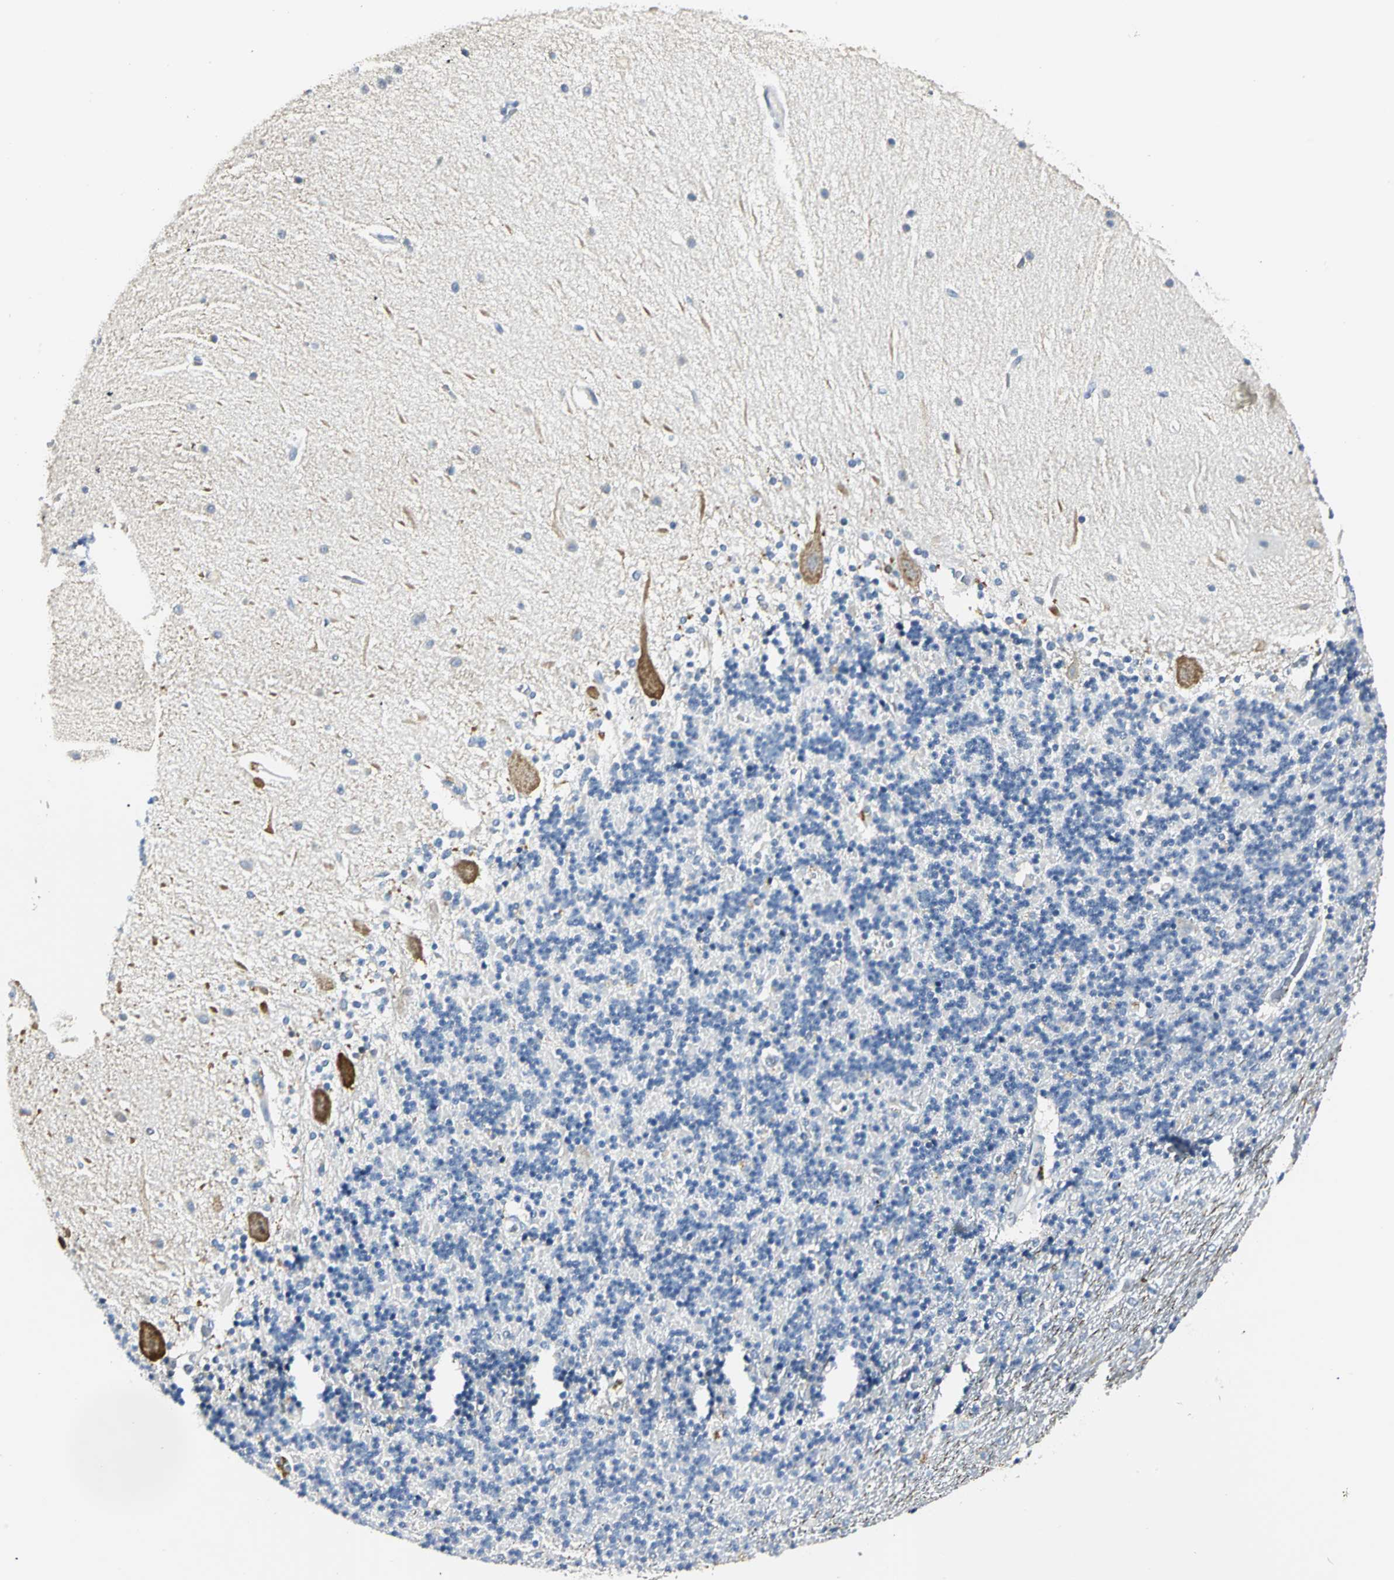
{"staining": {"intensity": "negative", "quantity": "none", "location": "none"}, "tissue": "cerebellum", "cell_type": "Cells in granular layer", "image_type": "normal", "snomed": [{"axis": "morphology", "description": "Normal tissue, NOS"}, {"axis": "topography", "description": "Cerebellum"}], "caption": "The image shows no significant staining in cells in granular layer of cerebellum. The staining was performed using DAB to visualize the protein expression in brown, while the nuclei were stained in blue with hematoxylin (Magnification: 20x).", "gene": "B3GNT2", "patient": {"sex": "female", "age": 54}}